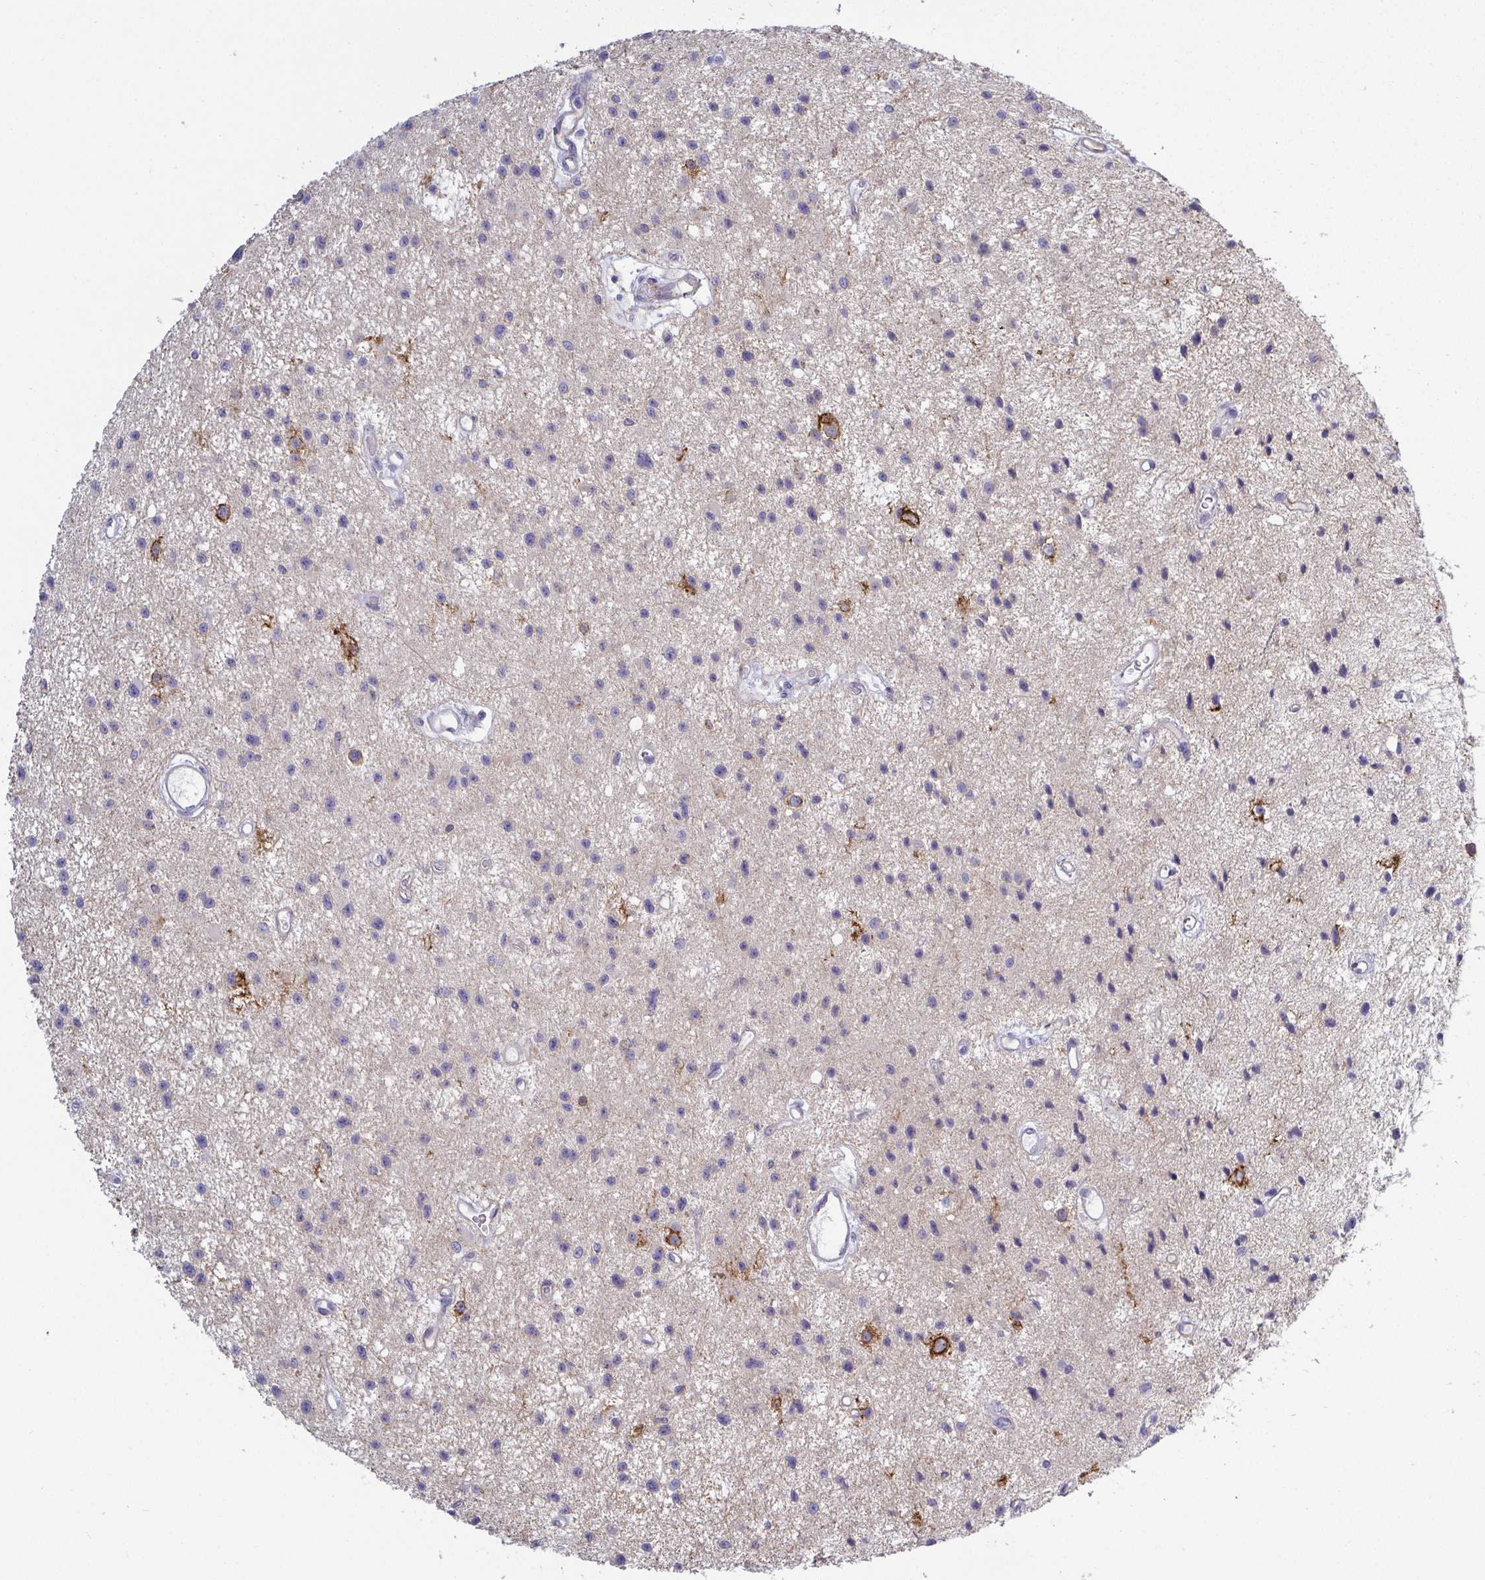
{"staining": {"intensity": "negative", "quantity": "none", "location": "none"}, "tissue": "glioma", "cell_type": "Tumor cells", "image_type": "cancer", "snomed": [{"axis": "morphology", "description": "Glioma, malignant, Low grade"}, {"axis": "topography", "description": "Brain"}], "caption": "This is a photomicrograph of immunohistochemistry (IHC) staining of glioma, which shows no expression in tumor cells.", "gene": "LIMA1", "patient": {"sex": "male", "age": 43}}